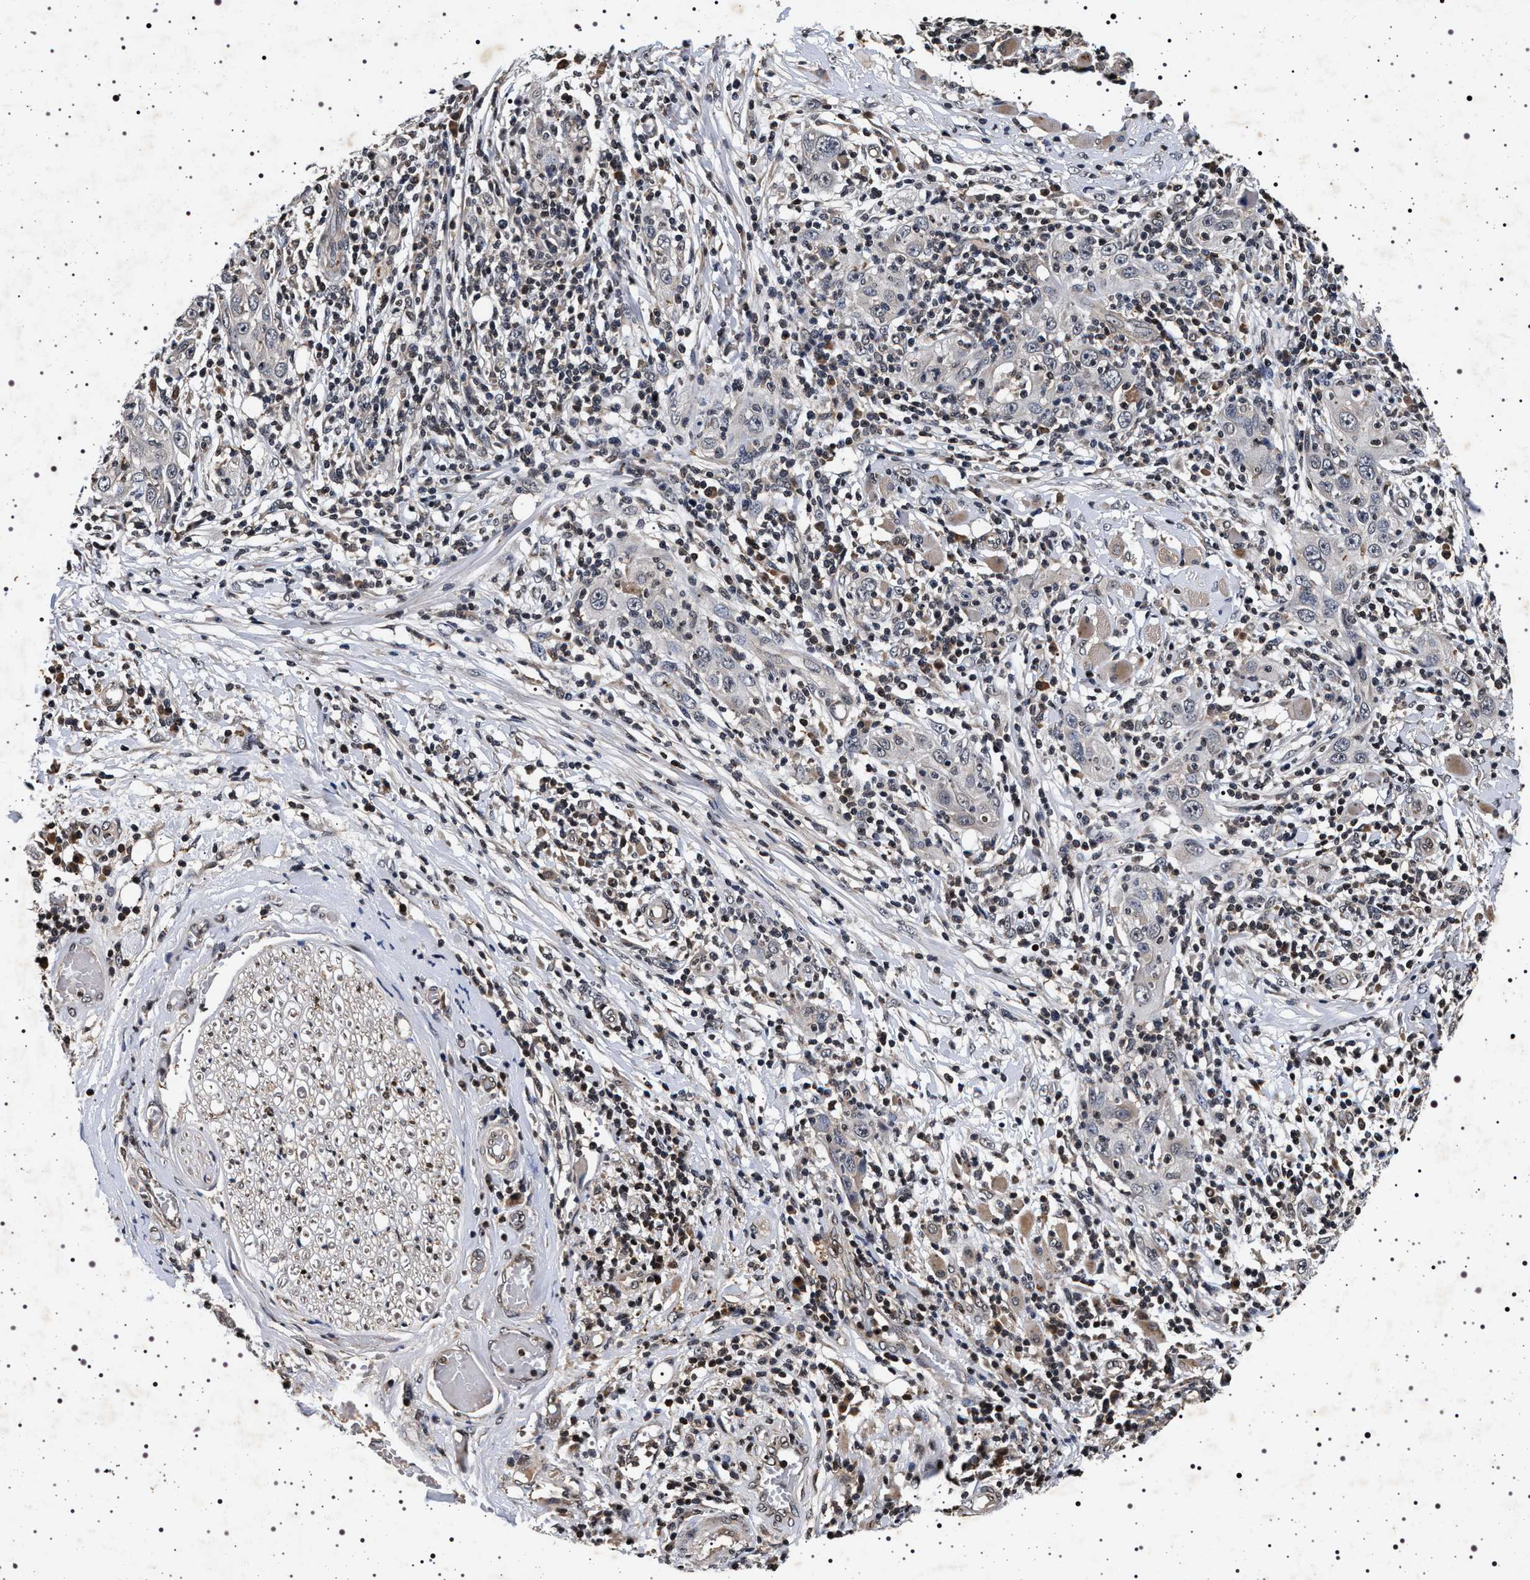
{"staining": {"intensity": "negative", "quantity": "none", "location": "none"}, "tissue": "skin cancer", "cell_type": "Tumor cells", "image_type": "cancer", "snomed": [{"axis": "morphology", "description": "Squamous cell carcinoma, NOS"}, {"axis": "topography", "description": "Skin"}], "caption": "High magnification brightfield microscopy of skin squamous cell carcinoma stained with DAB (3,3'-diaminobenzidine) (brown) and counterstained with hematoxylin (blue): tumor cells show no significant staining.", "gene": "CDKN1B", "patient": {"sex": "female", "age": 88}}